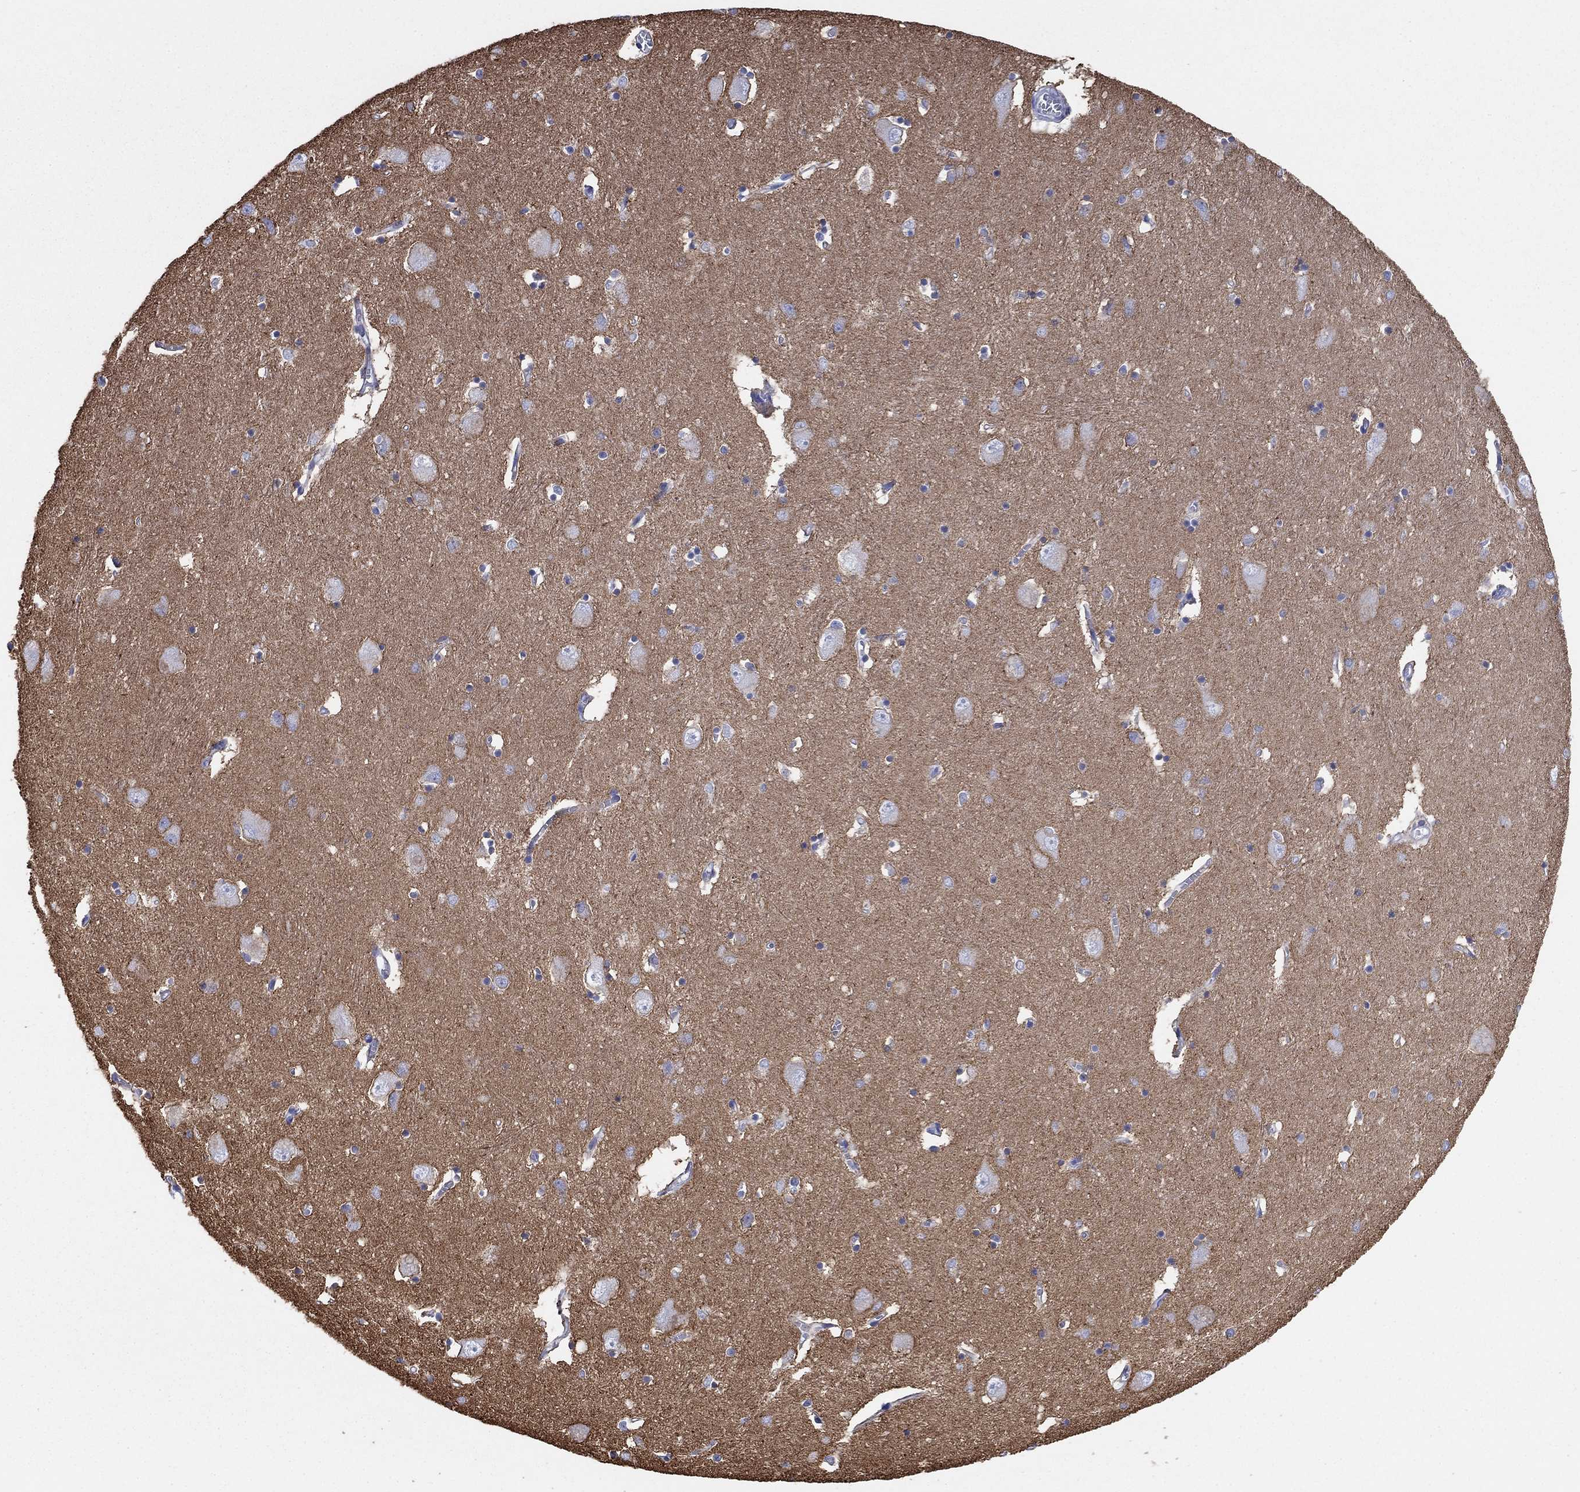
{"staining": {"intensity": "negative", "quantity": "none", "location": "none"}, "tissue": "caudate", "cell_type": "Glial cells", "image_type": "normal", "snomed": [{"axis": "morphology", "description": "Normal tissue, NOS"}, {"axis": "topography", "description": "Lateral ventricle wall"}], "caption": "Caudate stained for a protein using immunohistochemistry (IHC) reveals no positivity glial cells.", "gene": "ATP1B1", "patient": {"sex": "male", "age": 54}}